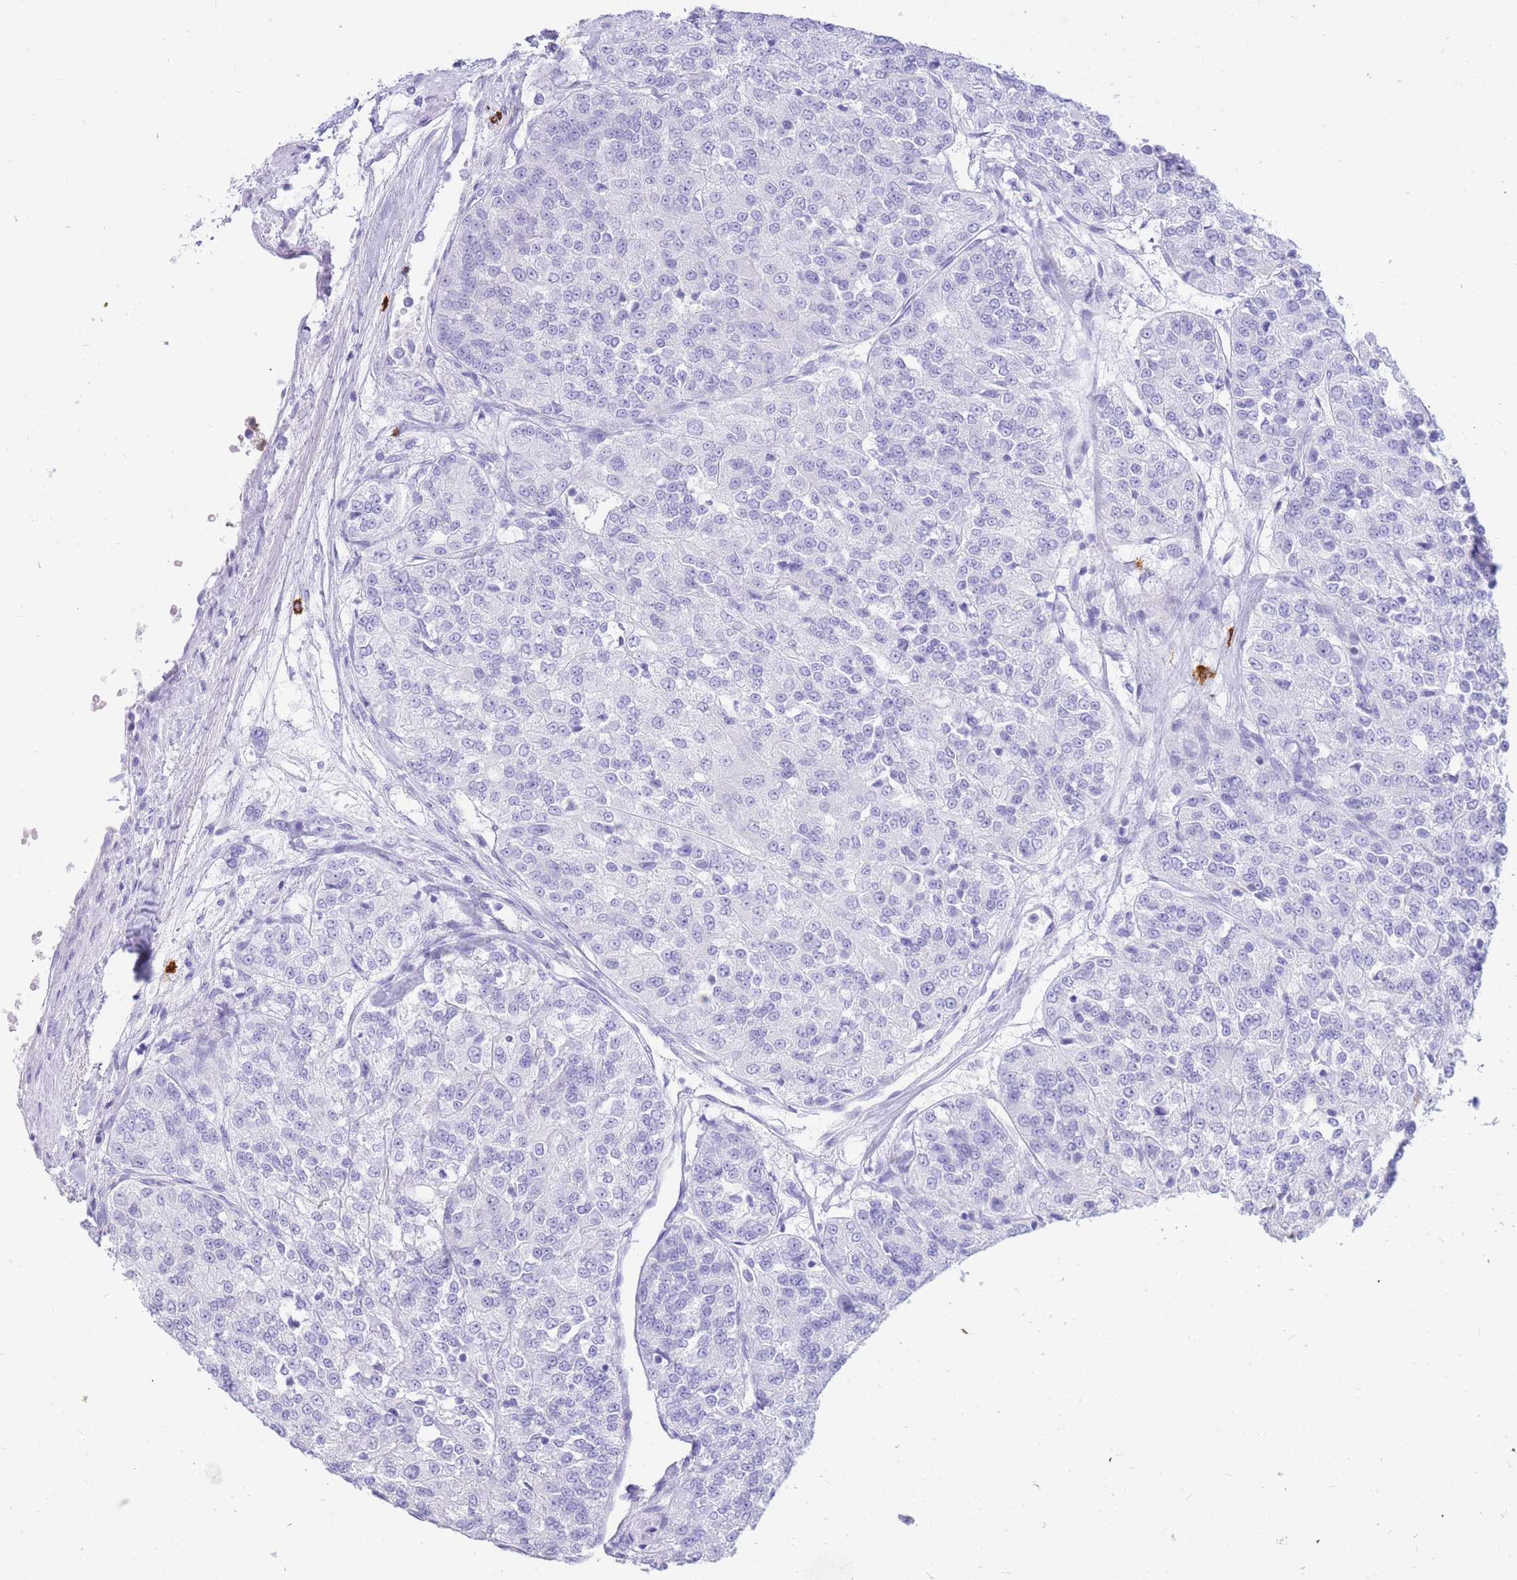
{"staining": {"intensity": "negative", "quantity": "none", "location": "none"}, "tissue": "renal cancer", "cell_type": "Tumor cells", "image_type": "cancer", "snomed": [{"axis": "morphology", "description": "Adenocarcinoma, NOS"}, {"axis": "topography", "description": "Kidney"}], "caption": "This is a micrograph of immunohistochemistry (IHC) staining of renal cancer (adenocarcinoma), which shows no expression in tumor cells.", "gene": "HERC1", "patient": {"sex": "female", "age": 63}}